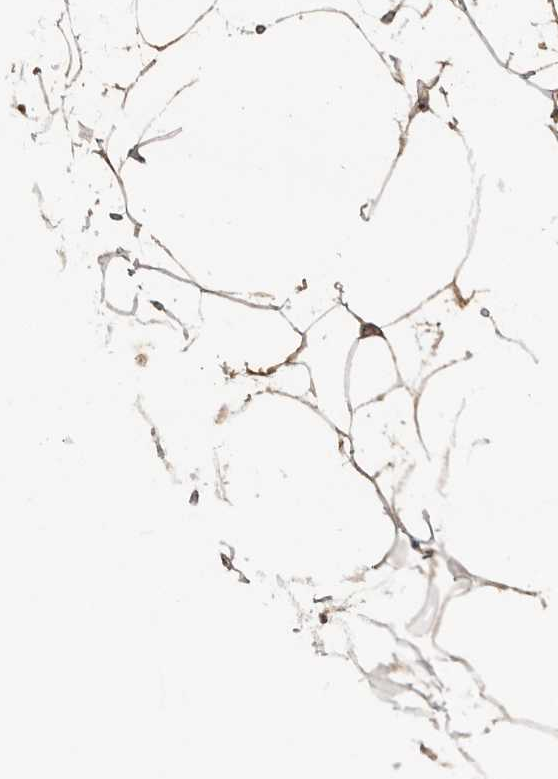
{"staining": {"intensity": "moderate", "quantity": ">75%", "location": "cytoplasmic/membranous,nuclear"}, "tissue": "adipose tissue", "cell_type": "Adipocytes", "image_type": "normal", "snomed": [{"axis": "morphology", "description": "Normal tissue, NOS"}, {"axis": "morphology", "description": "Fibrosis, NOS"}, {"axis": "topography", "description": "Breast"}, {"axis": "topography", "description": "Adipose tissue"}], "caption": "Protein staining by immunohistochemistry demonstrates moderate cytoplasmic/membranous,nuclear staining in about >75% of adipocytes in benign adipose tissue. (IHC, brightfield microscopy, high magnification).", "gene": "ZNF277", "patient": {"sex": "female", "age": 39}}